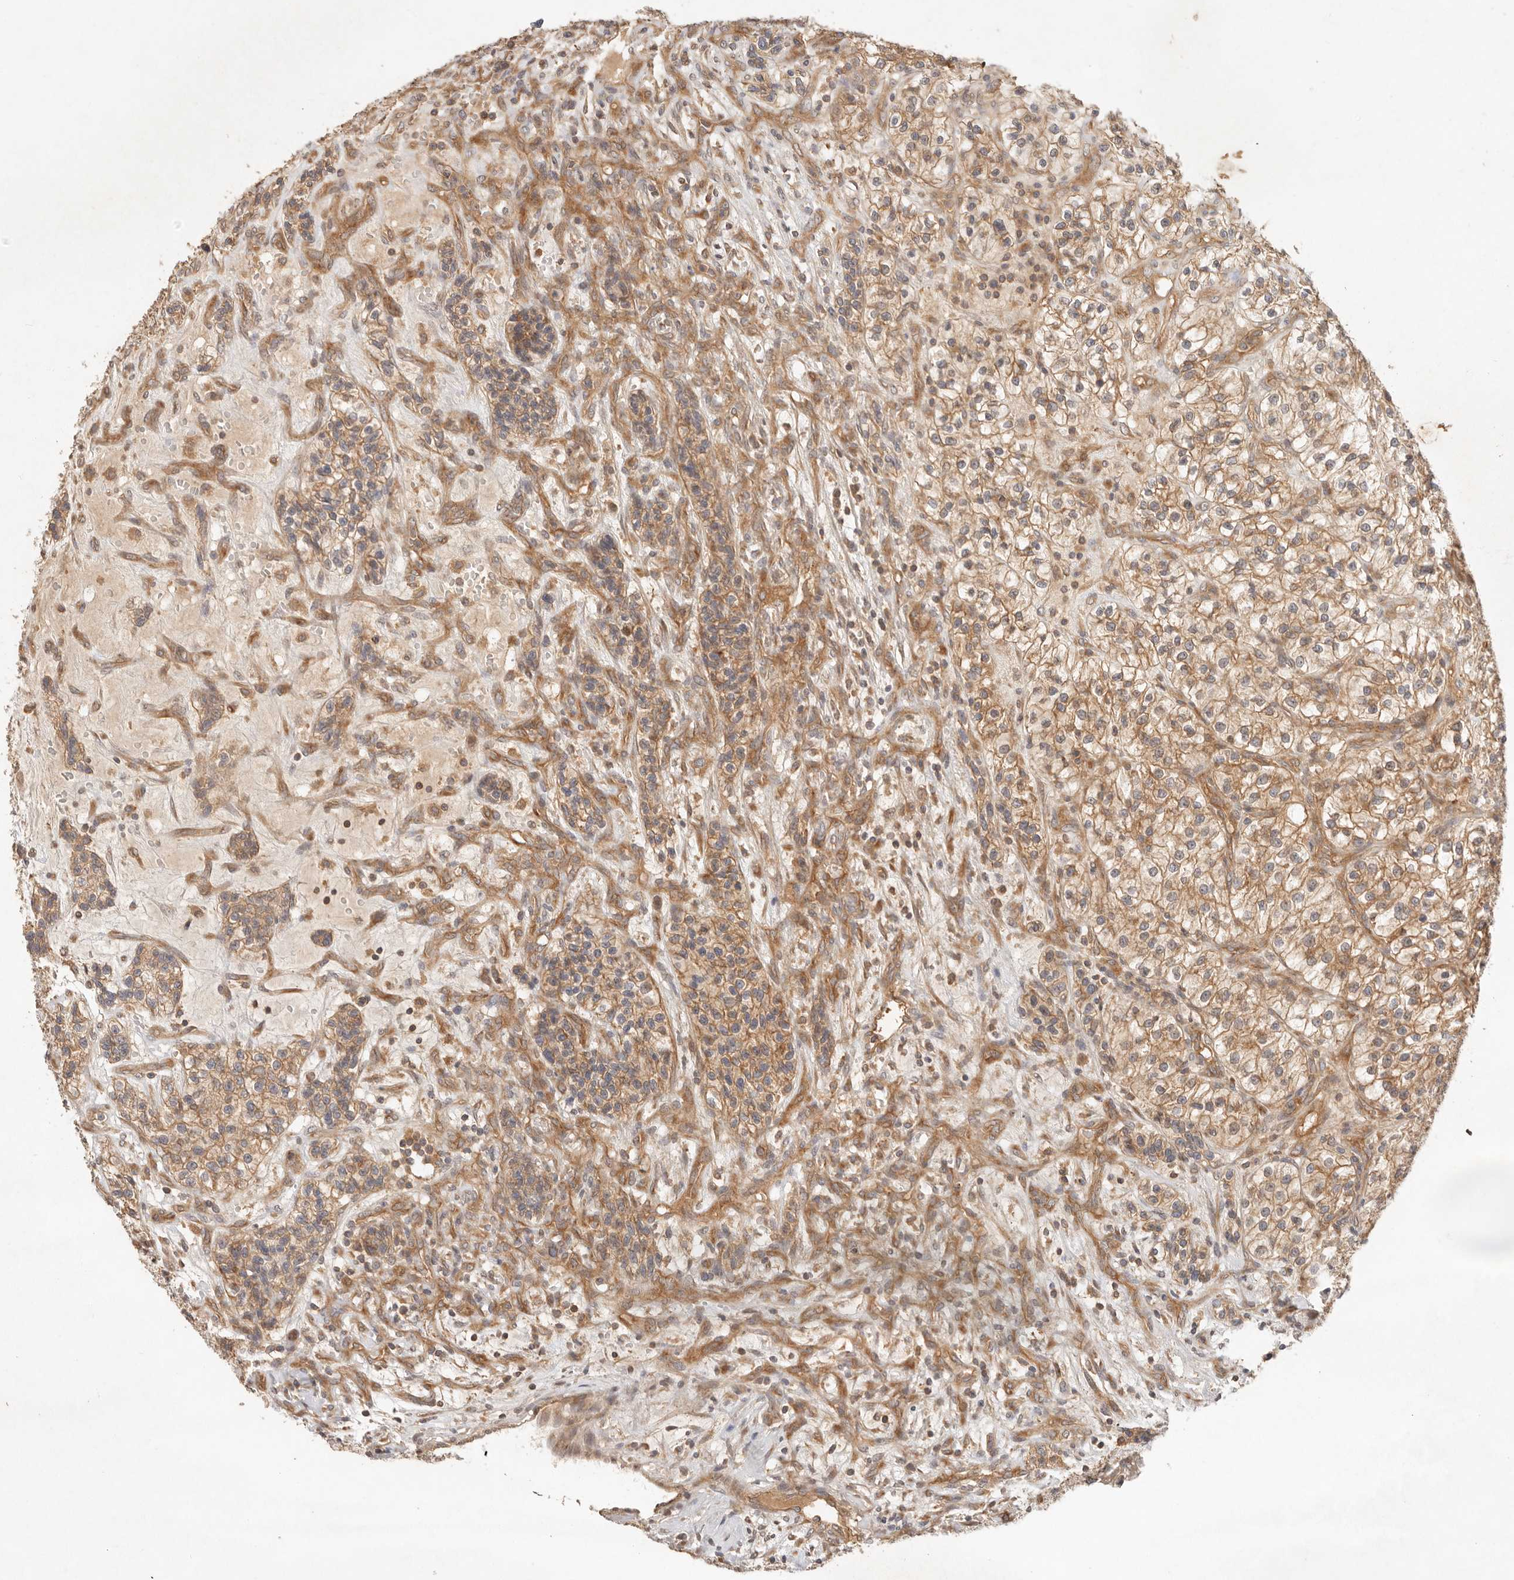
{"staining": {"intensity": "moderate", "quantity": ">75%", "location": "cytoplasmic/membranous"}, "tissue": "renal cancer", "cell_type": "Tumor cells", "image_type": "cancer", "snomed": [{"axis": "morphology", "description": "Adenocarcinoma, NOS"}, {"axis": "topography", "description": "Kidney"}], "caption": "A medium amount of moderate cytoplasmic/membranous staining is identified in approximately >75% of tumor cells in adenocarcinoma (renal) tissue.", "gene": "HECTD3", "patient": {"sex": "female", "age": 57}}